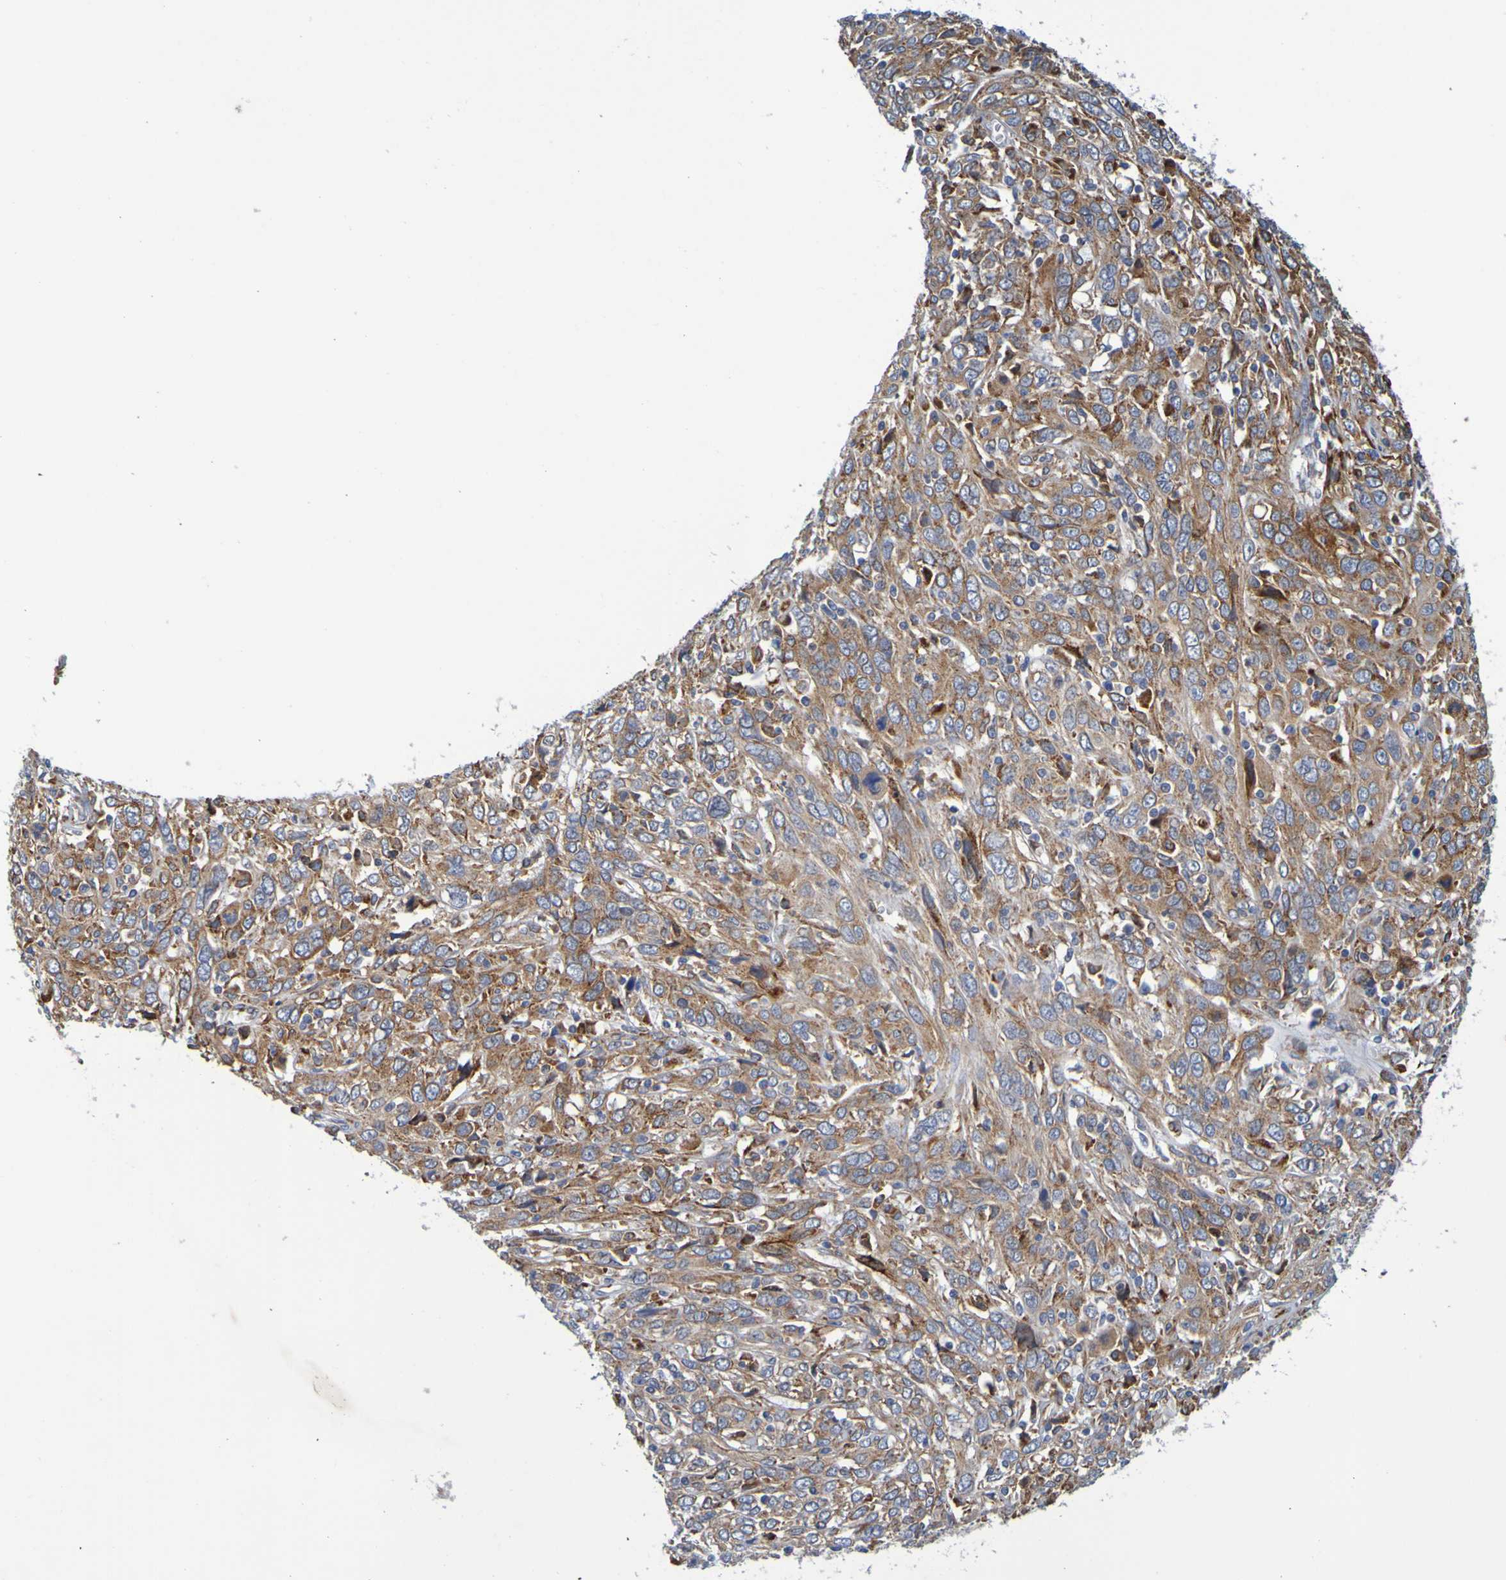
{"staining": {"intensity": "moderate", "quantity": ">75%", "location": "cytoplasmic/membranous"}, "tissue": "cervical cancer", "cell_type": "Tumor cells", "image_type": "cancer", "snomed": [{"axis": "morphology", "description": "Squamous cell carcinoma, NOS"}, {"axis": "topography", "description": "Cervix"}], "caption": "Approximately >75% of tumor cells in human squamous cell carcinoma (cervical) exhibit moderate cytoplasmic/membranous protein expression as visualized by brown immunohistochemical staining.", "gene": "SIL1", "patient": {"sex": "female", "age": 46}}